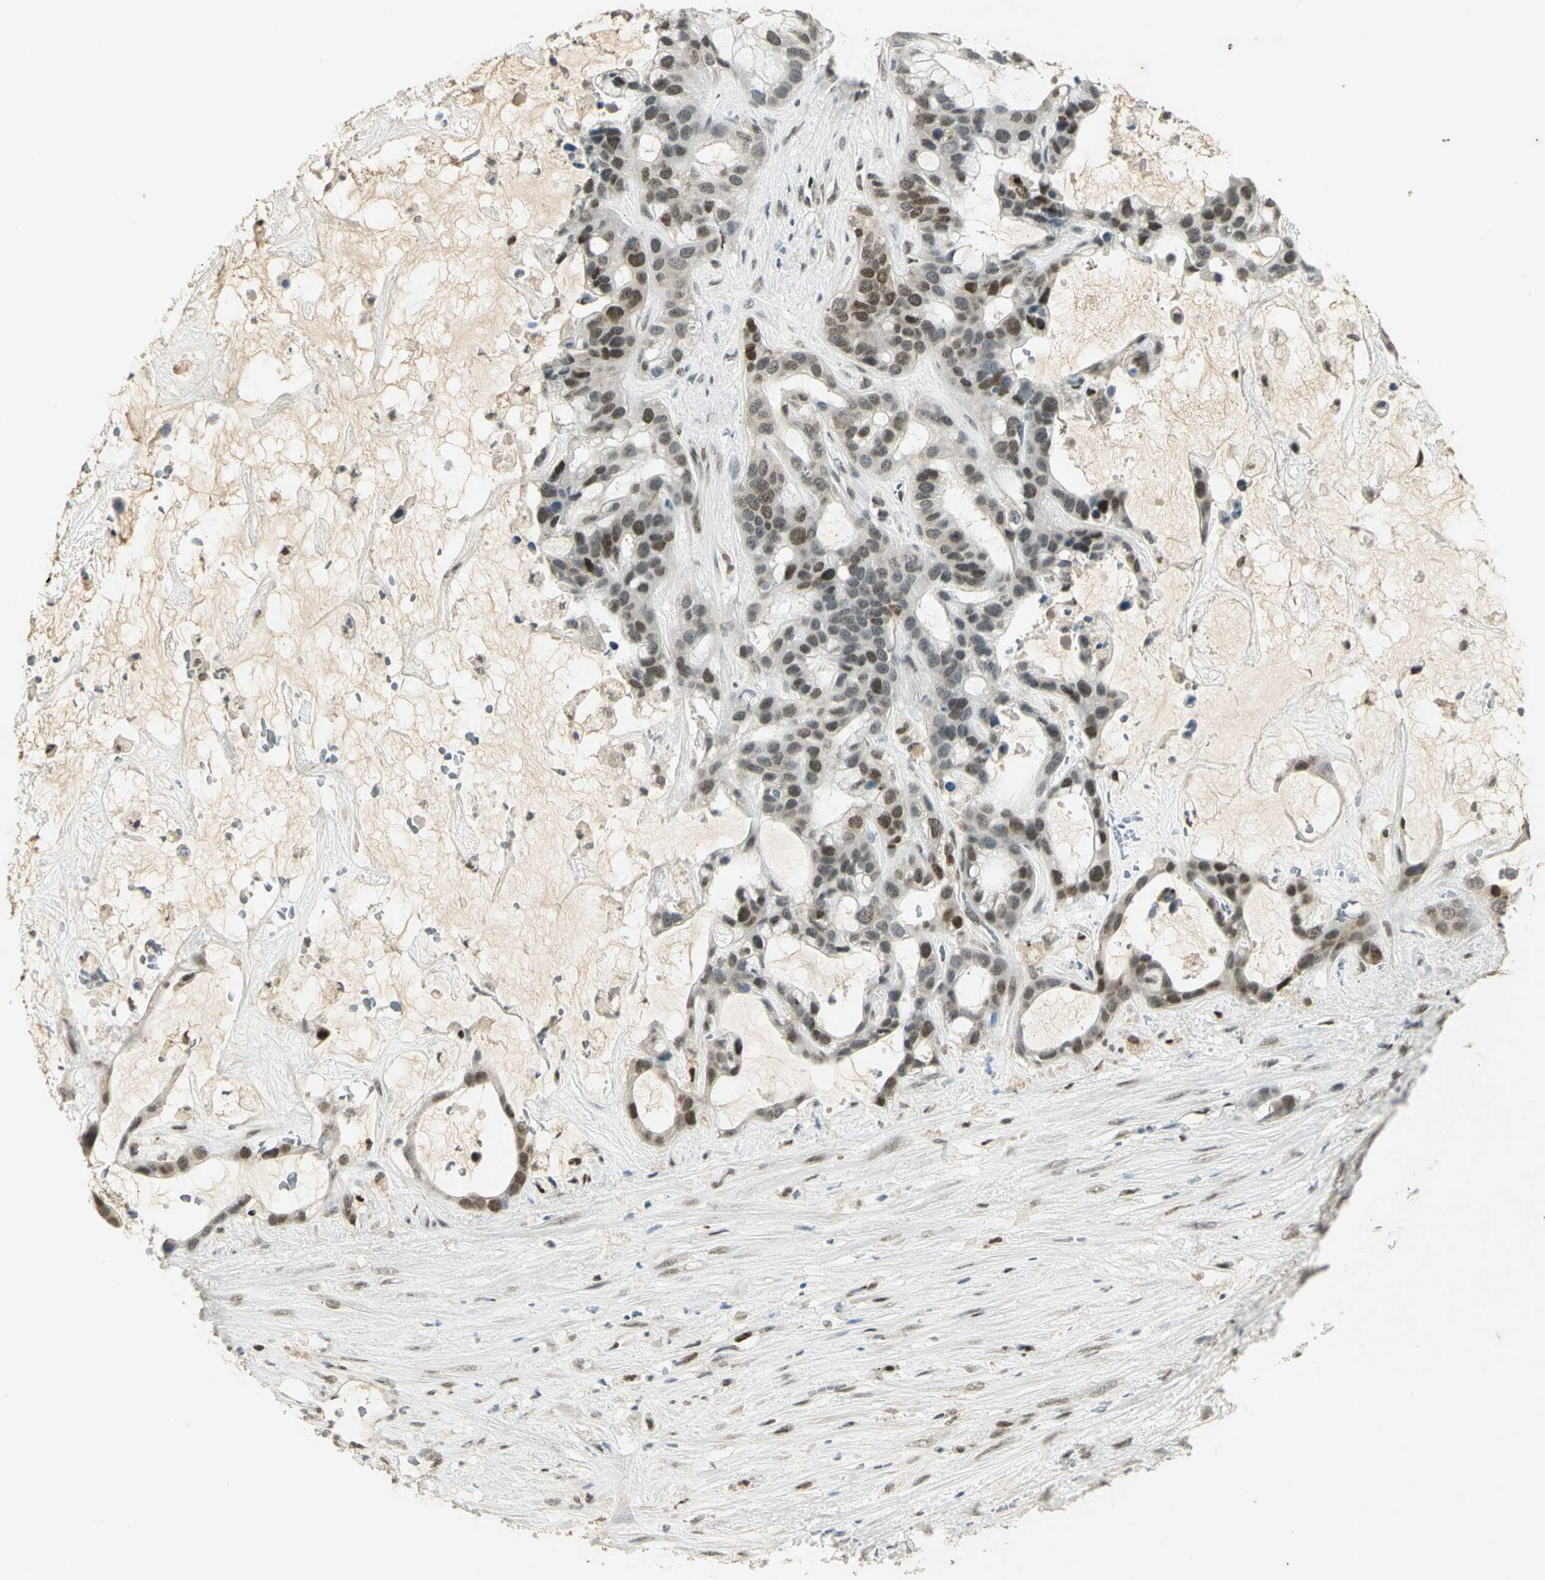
{"staining": {"intensity": "strong", "quantity": ">75%", "location": "nuclear"}, "tissue": "liver cancer", "cell_type": "Tumor cells", "image_type": "cancer", "snomed": [{"axis": "morphology", "description": "Cholangiocarcinoma"}, {"axis": "topography", "description": "Liver"}], "caption": "Human liver cholangiocarcinoma stained for a protein (brown) shows strong nuclear positive positivity in approximately >75% of tumor cells.", "gene": "AK6", "patient": {"sex": "female", "age": 65}}